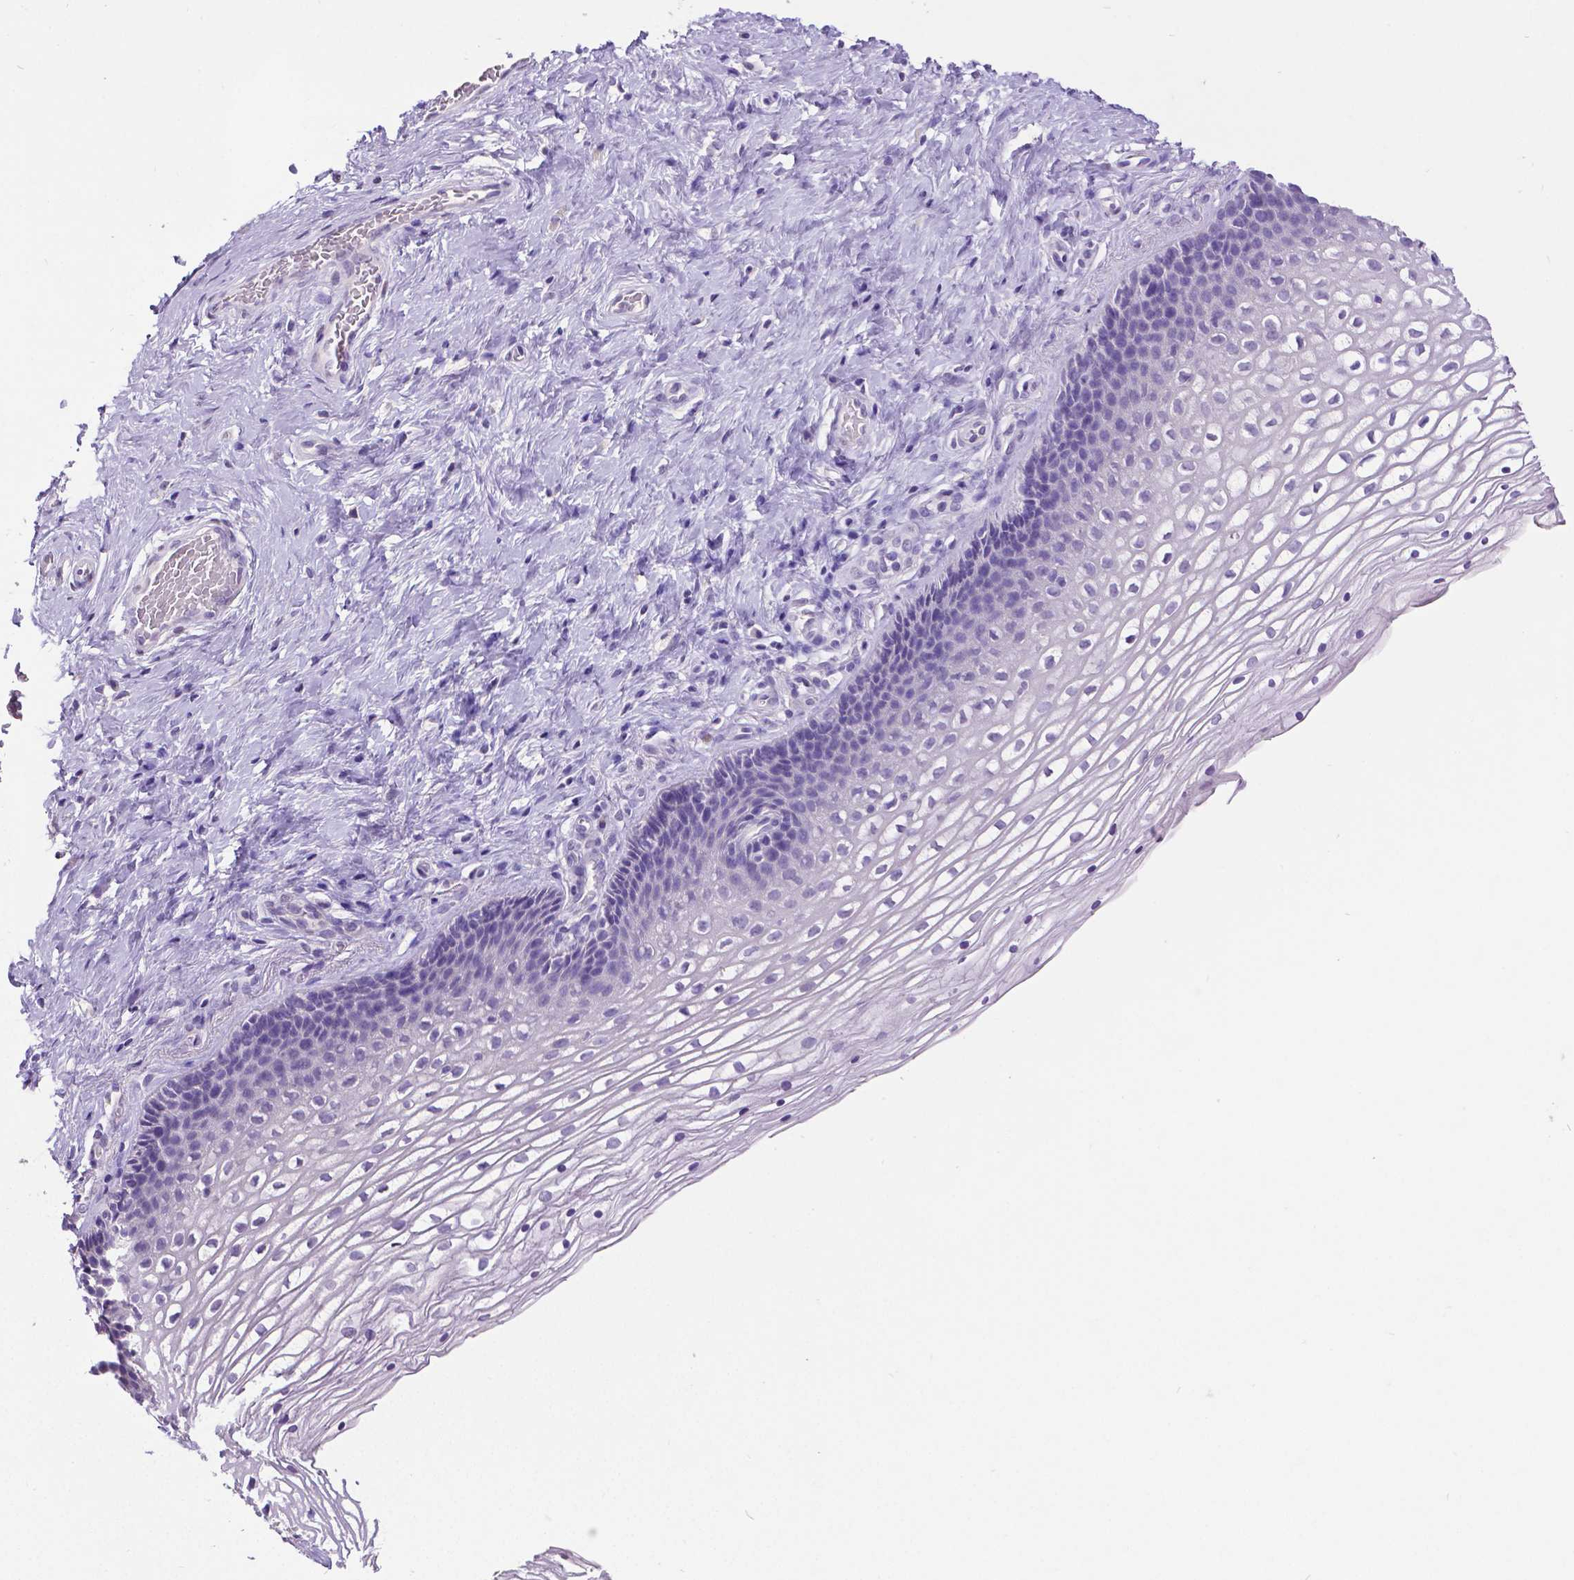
{"staining": {"intensity": "negative", "quantity": "none", "location": "none"}, "tissue": "cervix", "cell_type": "Glandular cells", "image_type": "normal", "snomed": [{"axis": "morphology", "description": "Normal tissue, NOS"}, {"axis": "topography", "description": "Cervix"}], "caption": "An immunohistochemistry (IHC) micrograph of benign cervix is shown. There is no staining in glandular cells of cervix. (Immunohistochemistry (ihc), brightfield microscopy, high magnification).", "gene": "SATB2", "patient": {"sex": "female", "age": 34}}